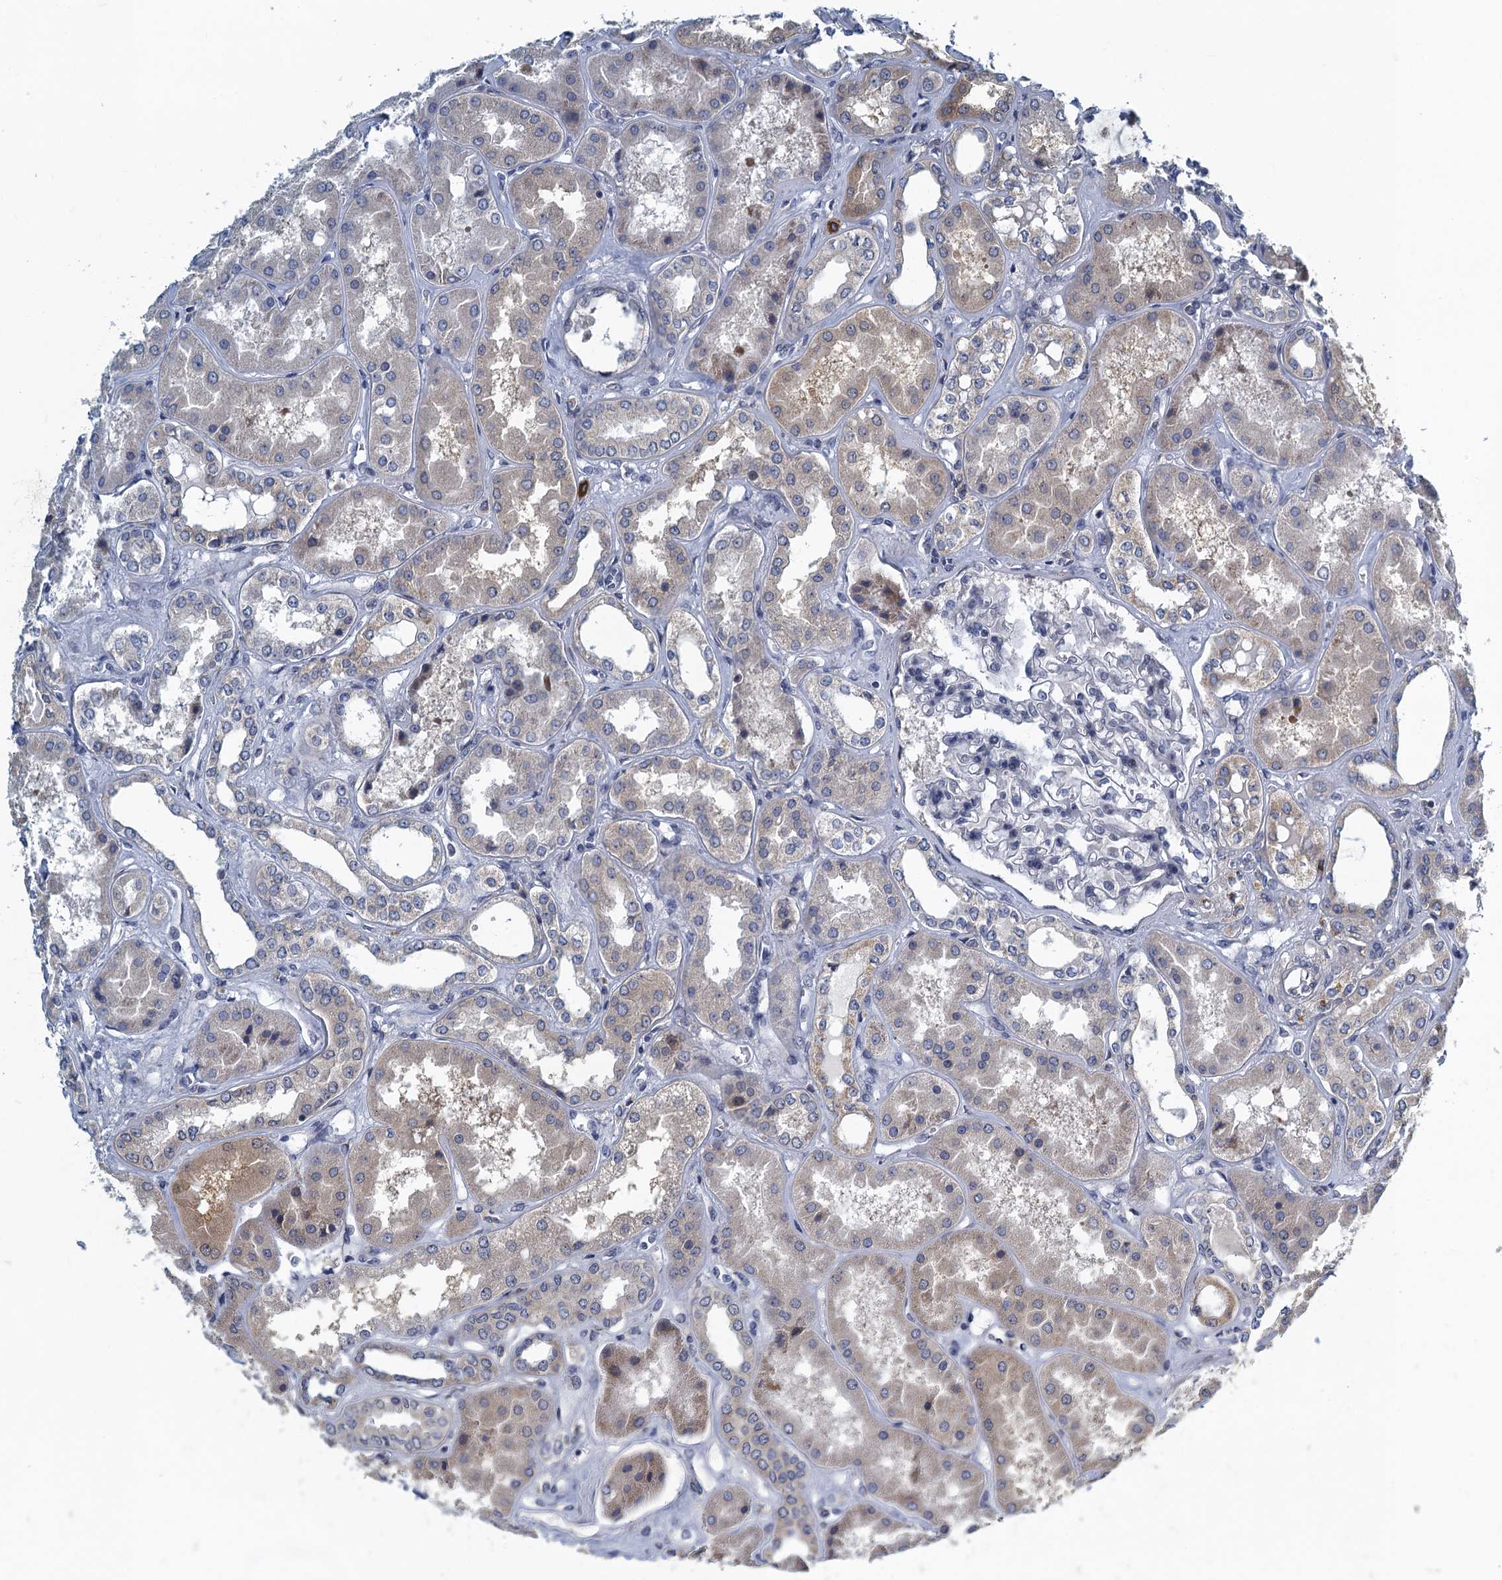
{"staining": {"intensity": "negative", "quantity": "none", "location": "none"}, "tissue": "kidney", "cell_type": "Cells in glomeruli", "image_type": "normal", "snomed": [{"axis": "morphology", "description": "Normal tissue, NOS"}, {"axis": "topography", "description": "Kidney"}], "caption": "Immunohistochemistry (IHC) image of benign kidney: human kidney stained with DAB (3,3'-diaminobenzidine) demonstrates no significant protein staining in cells in glomeruli. (Immunohistochemistry, brightfield microscopy, high magnification).", "gene": "ALG2", "patient": {"sex": "female", "age": 56}}